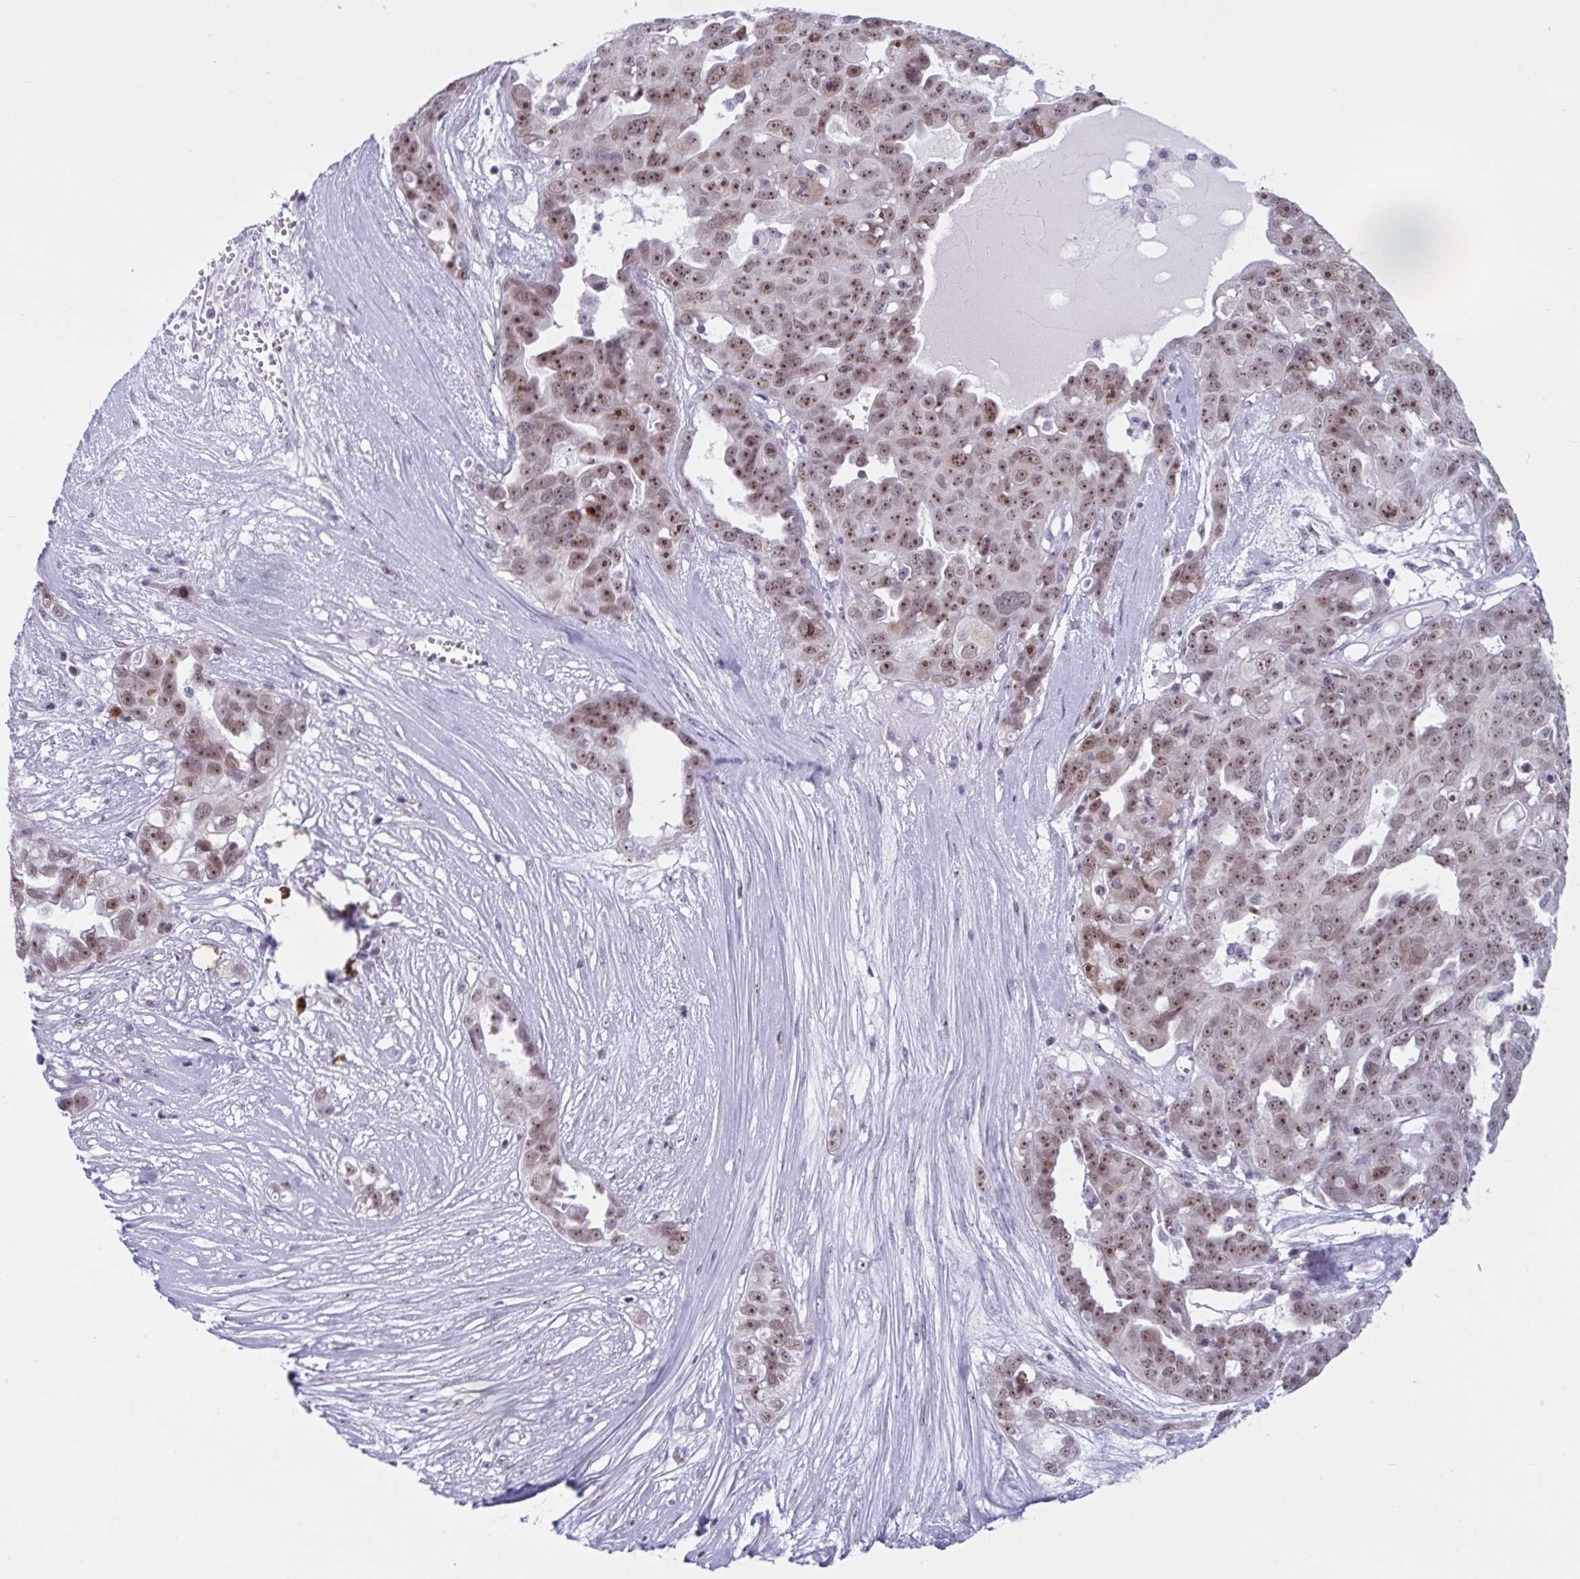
{"staining": {"intensity": "moderate", "quantity": ">75%", "location": "nuclear"}, "tissue": "ovarian cancer", "cell_type": "Tumor cells", "image_type": "cancer", "snomed": [{"axis": "morphology", "description": "Carcinoma, endometroid"}, {"axis": "topography", "description": "Ovary"}], "caption": "Moderate nuclear protein staining is present in approximately >75% of tumor cells in ovarian cancer (endometroid carcinoma).", "gene": "TGM6", "patient": {"sex": "female", "age": 70}}